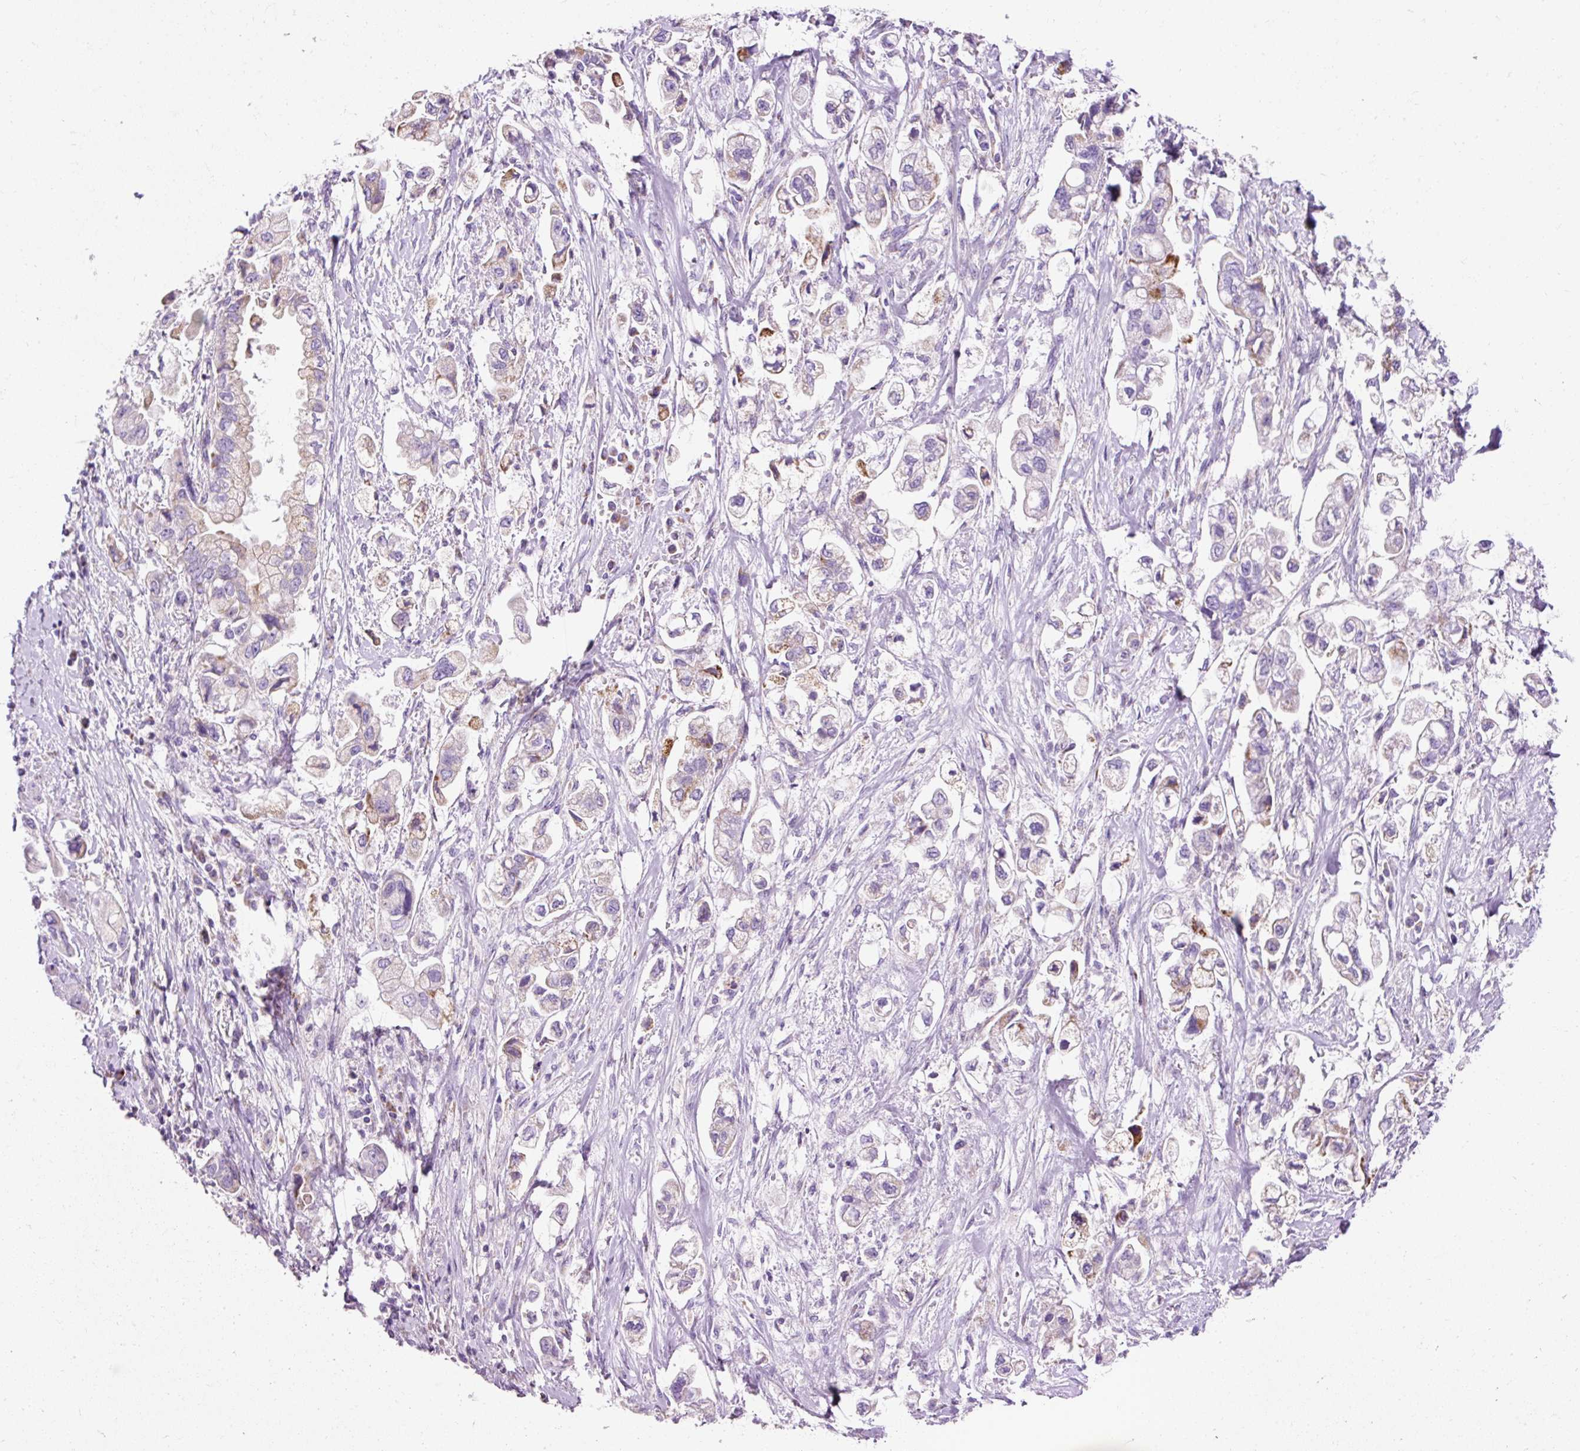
{"staining": {"intensity": "moderate", "quantity": "<25%", "location": "cytoplasmic/membranous"}, "tissue": "stomach cancer", "cell_type": "Tumor cells", "image_type": "cancer", "snomed": [{"axis": "morphology", "description": "Adenocarcinoma, NOS"}, {"axis": "topography", "description": "Stomach"}], "caption": "DAB immunohistochemical staining of human stomach adenocarcinoma shows moderate cytoplasmic/membranous protein expression in approximately <25% of tumor cells.", "gene": "PLPP2", "patient": {"sex": "male", "age": 62}}